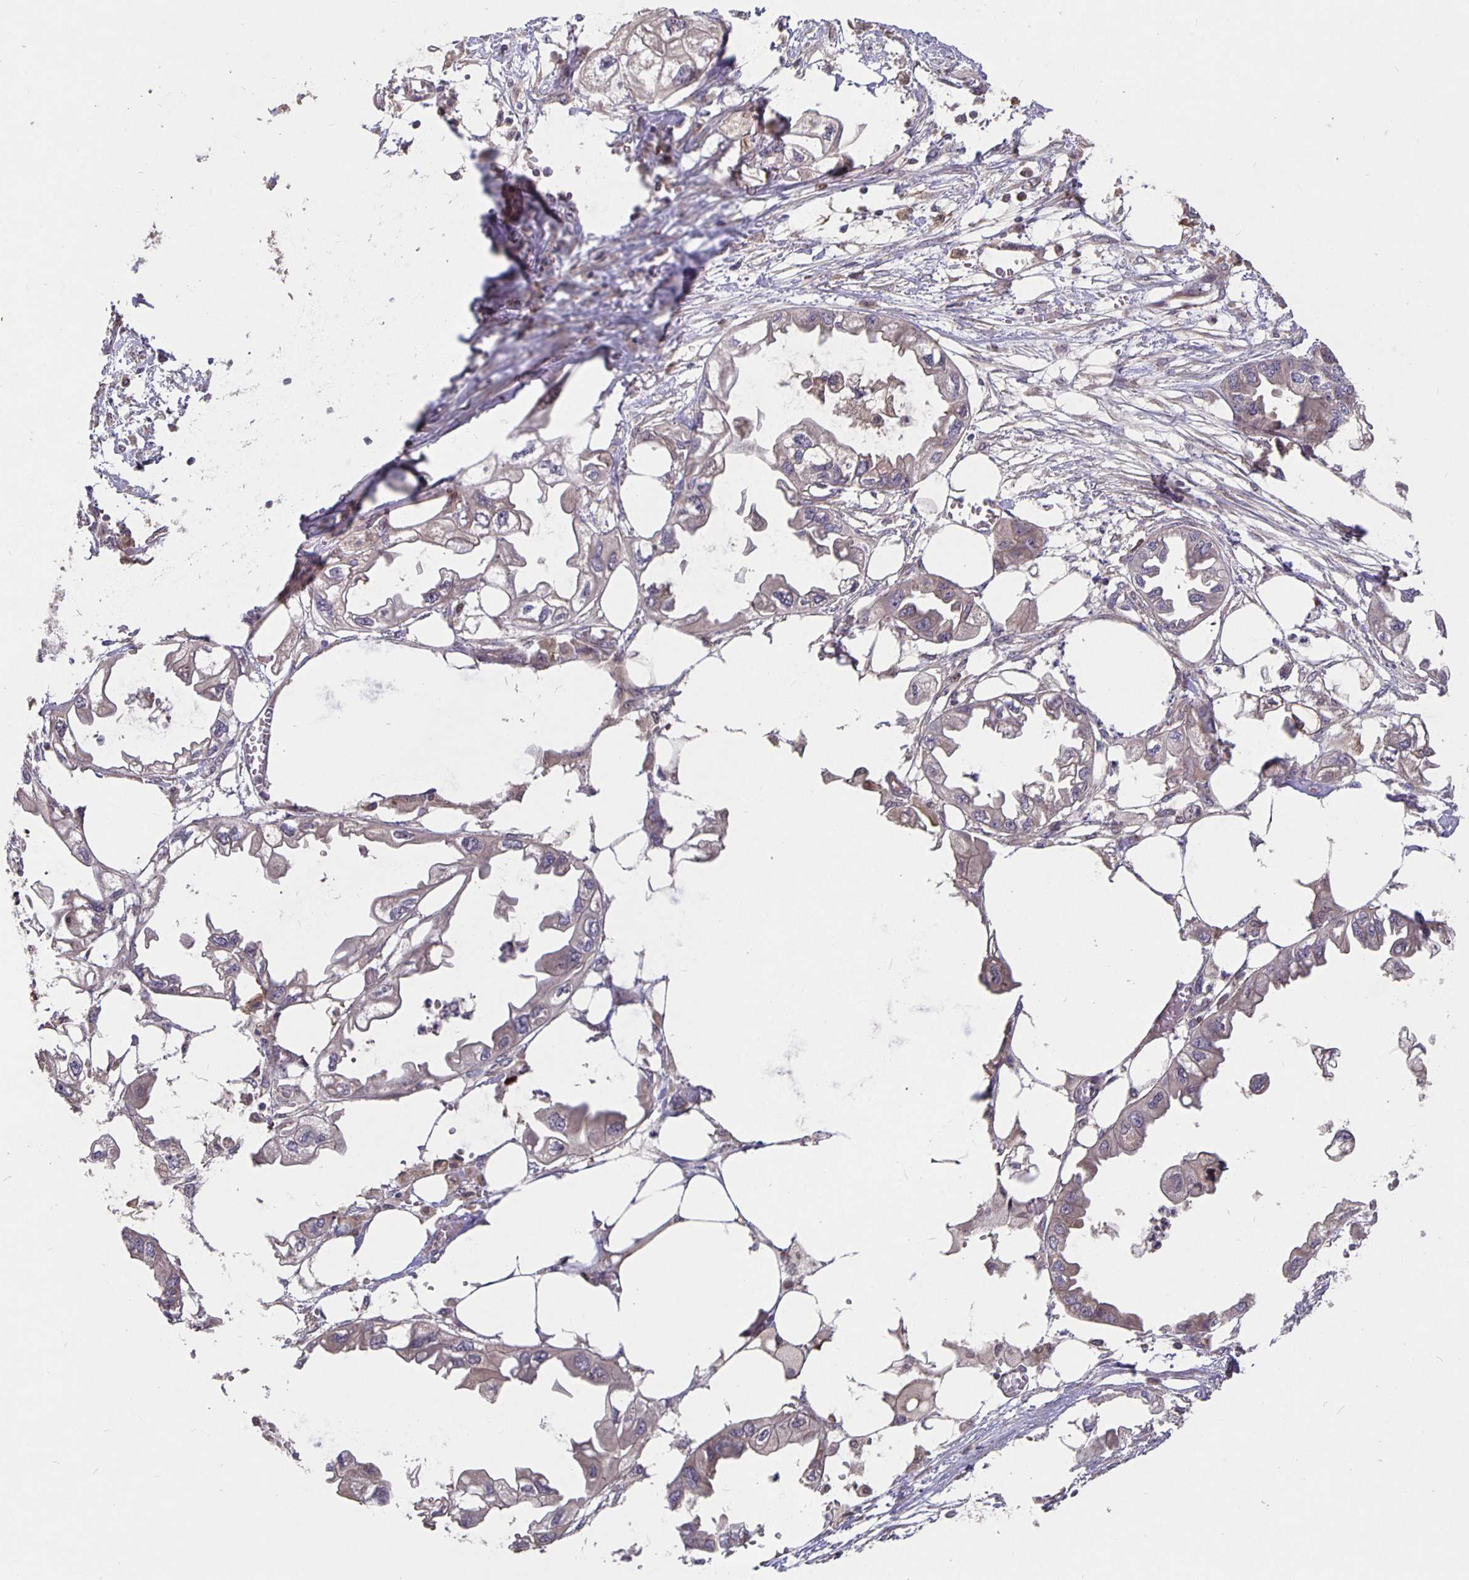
{"staining": {"intensity": "weak", "quantity": "<25%", "location": "cytoplasmic/membranous"}, "tissue": "endometrial cancer", "cell_type": "Tumor cells", "image_type": "cancer", "snomed": [{"axis": "morphology", "description": "Adenocarcinoma, NOS"}, {"axis": "morphology", "description": "Adenocarcinoma, metastatic, NOS"}, {"axis": "topography", "description": "Adipose tissue"}, {"axis": "topography", "description": "Endometrium"}], "caption": "Immunohistochemistry photomicrograph of neoplastic tissue: adenocarcinoma (endometrial) stained with DAB (3,3'-diaminobenzidine) exhibits no significant protein staining in tumor cells.", "gene": "NOG", "patient": {"sex": "female", "age": 67}}